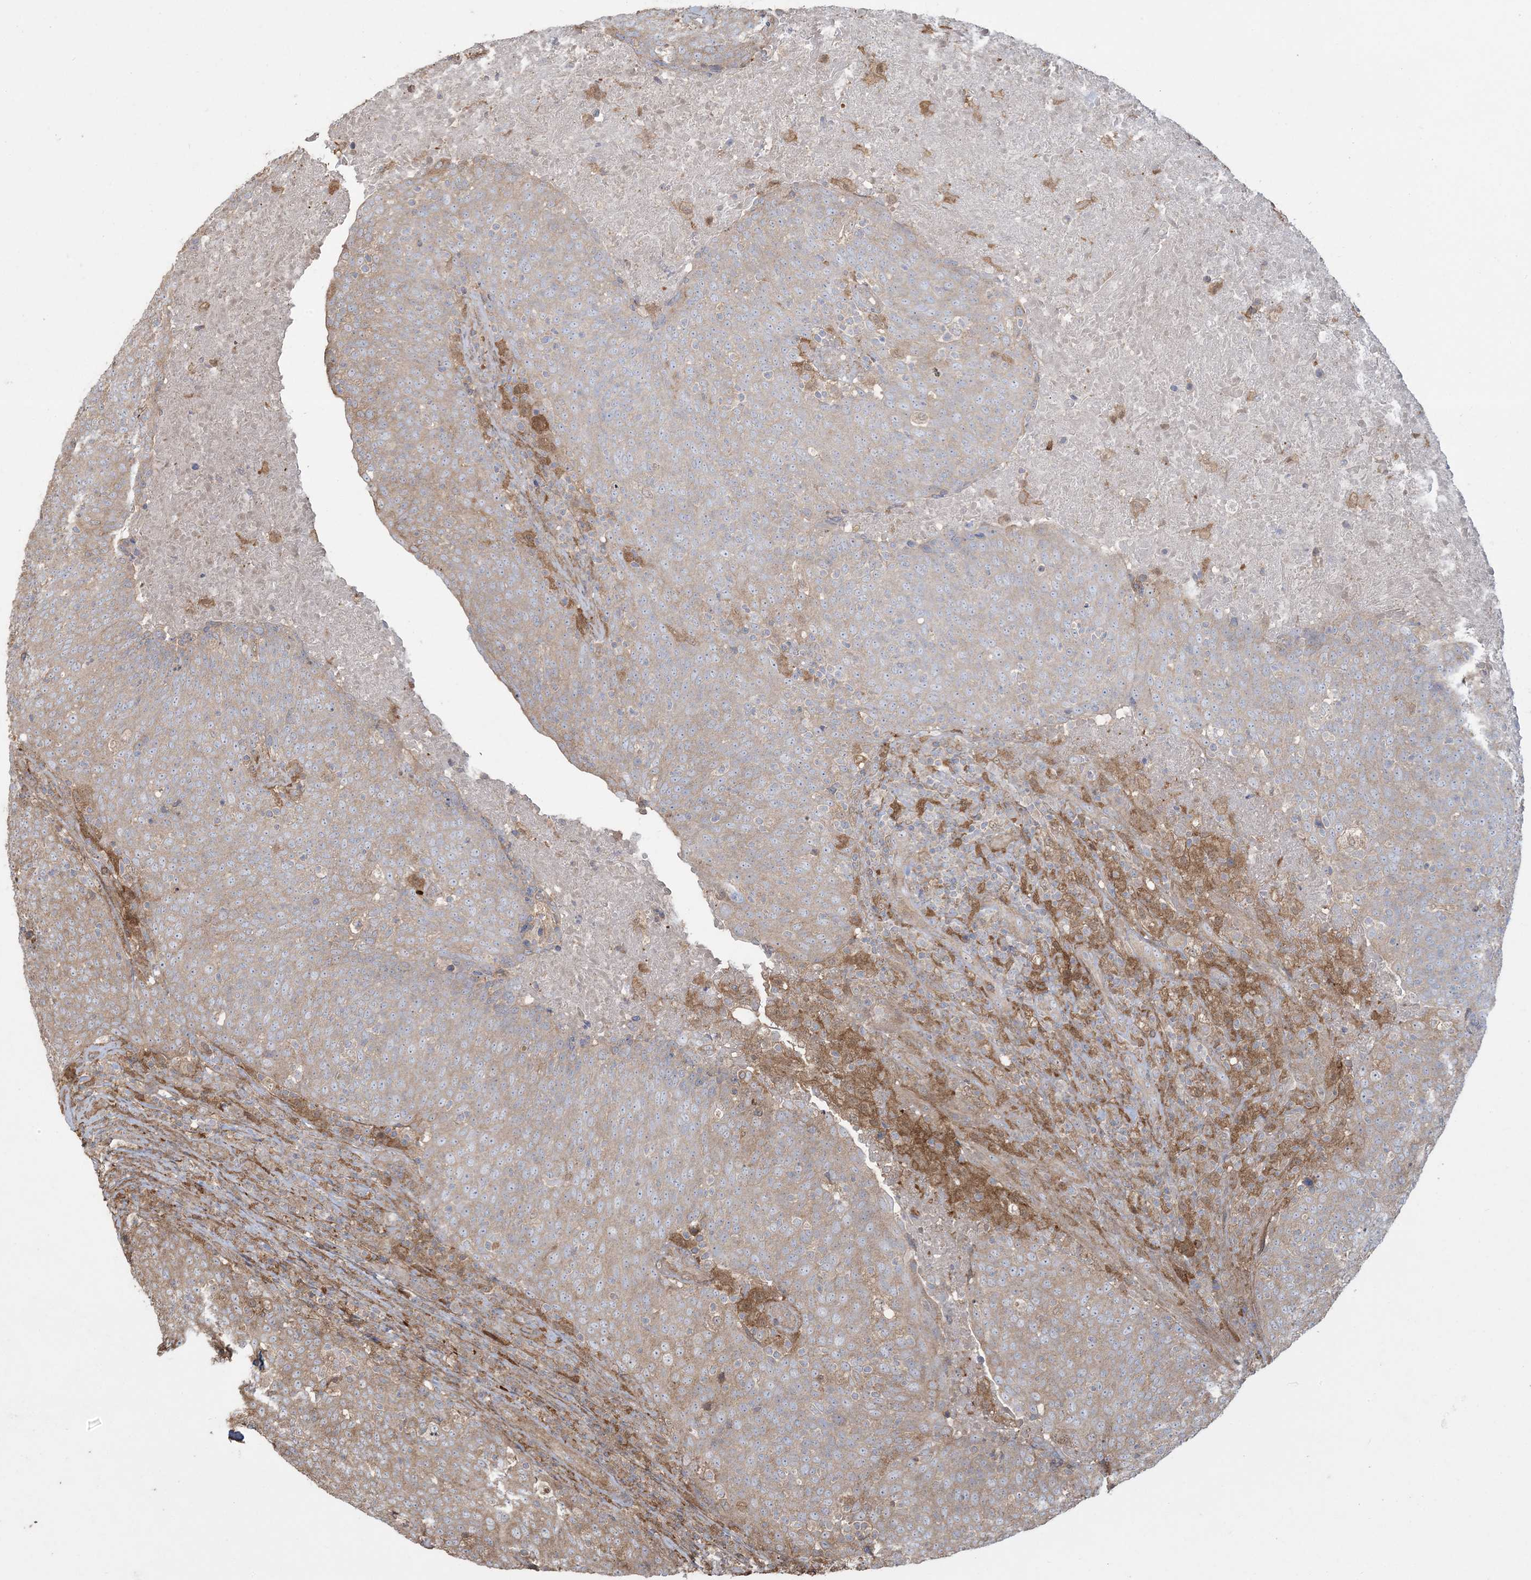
{"staining": {"intensity": "moderate", "quantity": "25%-75%", "location": "cytoplasmic/membranous"}, "tissue": "head and neck cancer", "cell_type": "Tumor cells", "image_type": "cancer", "snomed": [{"axis": "morphology", "description": "Squamous cell carcinoma, NOS"}, {"axis": "morphology", "description": "Squamous cell carcinoma, metastatic, NOS"}, {"axis": "topography", "description": "Lymph node"}, {"axis": "topography", "description": "Head-Neck"}], "caption": "IHC staining of head and neck cancer (metastatic squamous cell carcinoma), which demonstrates medium levels of moderate cytoplasmic/membranous expression in about 25%-75% of tumor cells indicating moderate cytoplasmic/membranous protein positivity. The staining was performed using DAB (3,3'-diaminobenzidine) (brown) for protein detection and nuclei were counterstained in hematoxylin (blue).", "gene": "HNMT", "patient": {"sex": "male", "age": 62}}